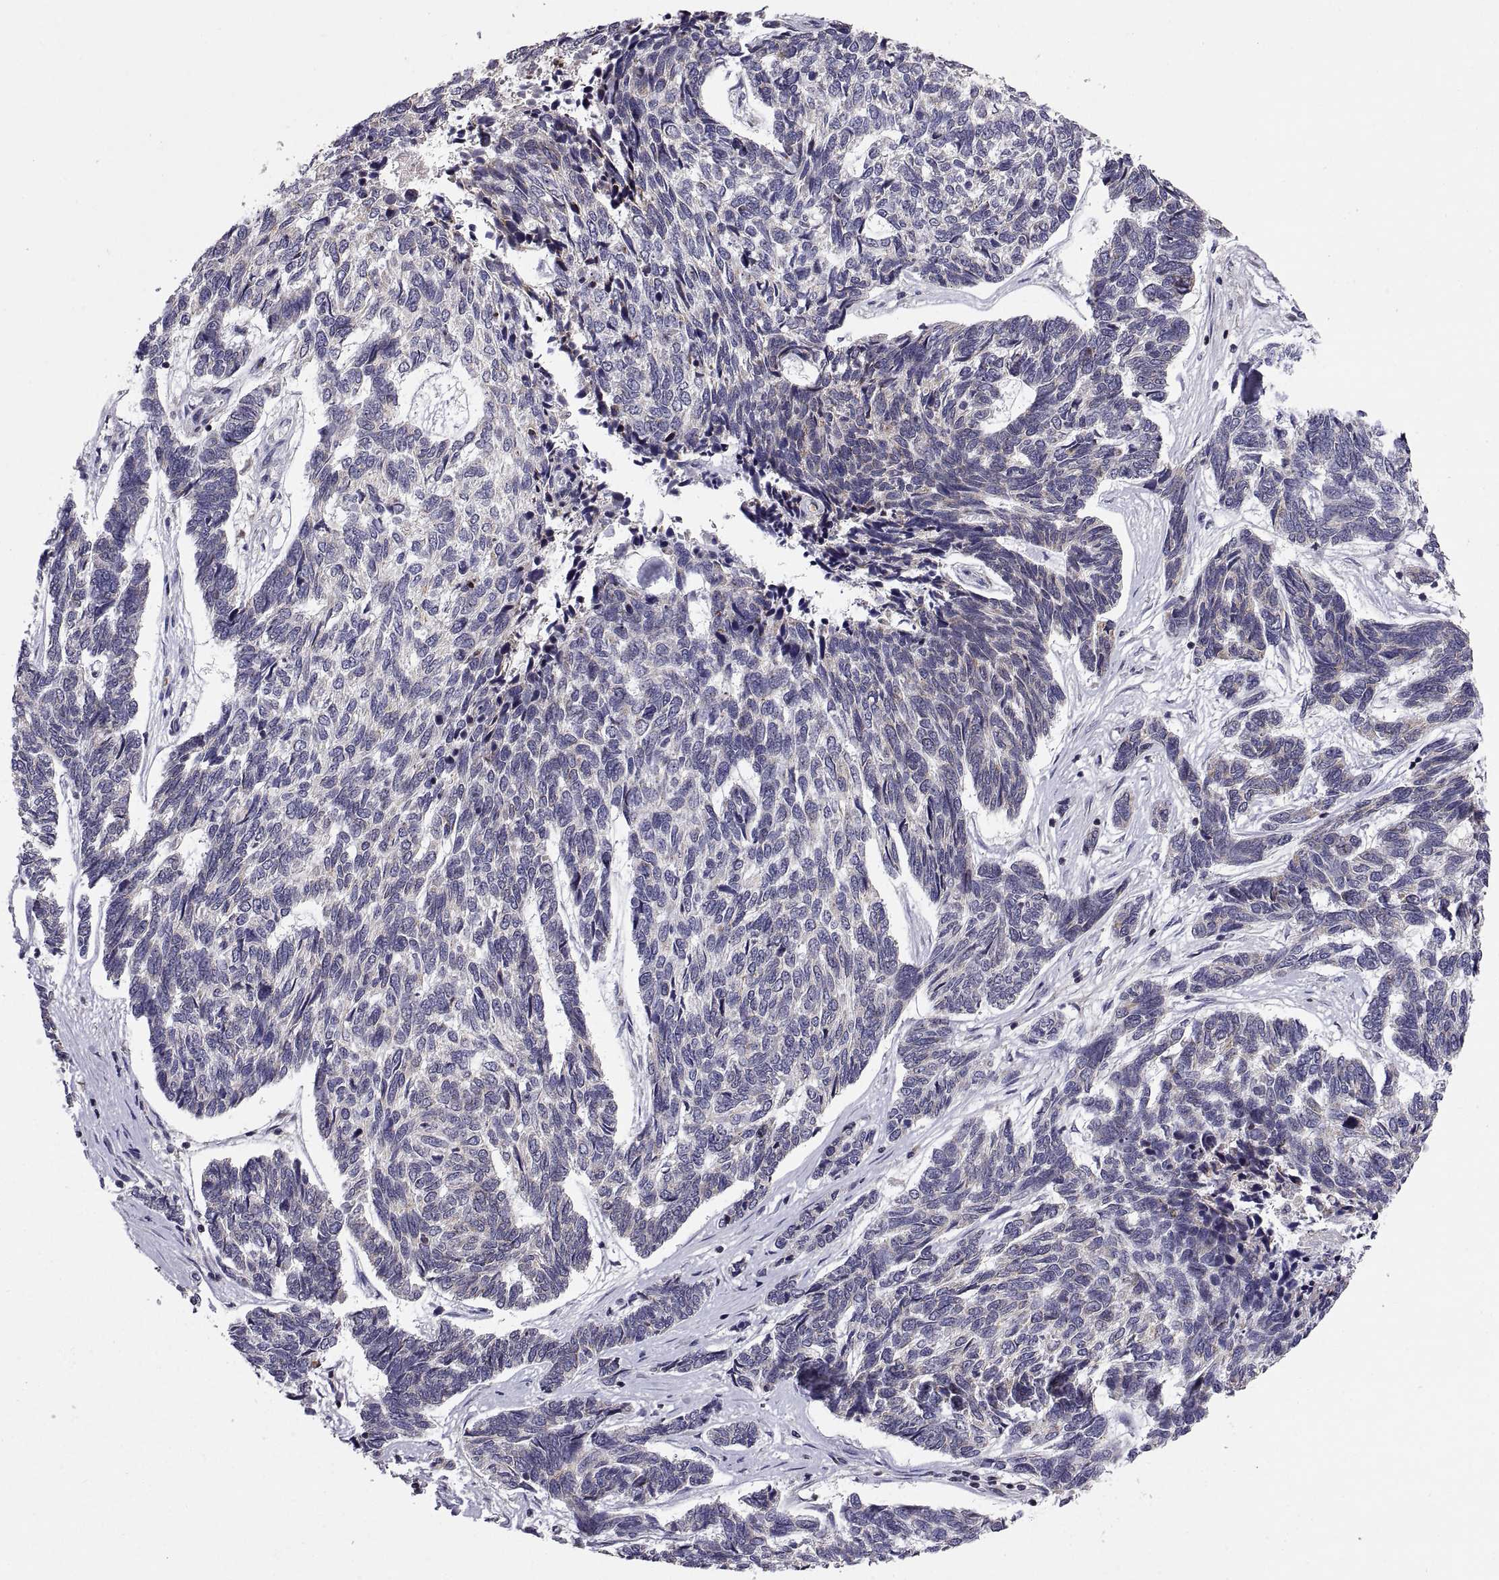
{"staining": {"intensity": "negative", "quantity": "none", "location": "none"}, "tissue": "skin cancer", "cell_type": "Tumor cells", "image_type": "cancer", "snomed": [{"axis": "morphology", "description": "Basal cell carcinoma"}, {"axis": "topography", "description": "Skin"}], "caption": "Immunohistochemical staining of basal cell carcinoma (skin) exhibits no significant expression in tumor cells.", "gene": "ACAP1", "patient": {"sex": "female", "age": 65}}